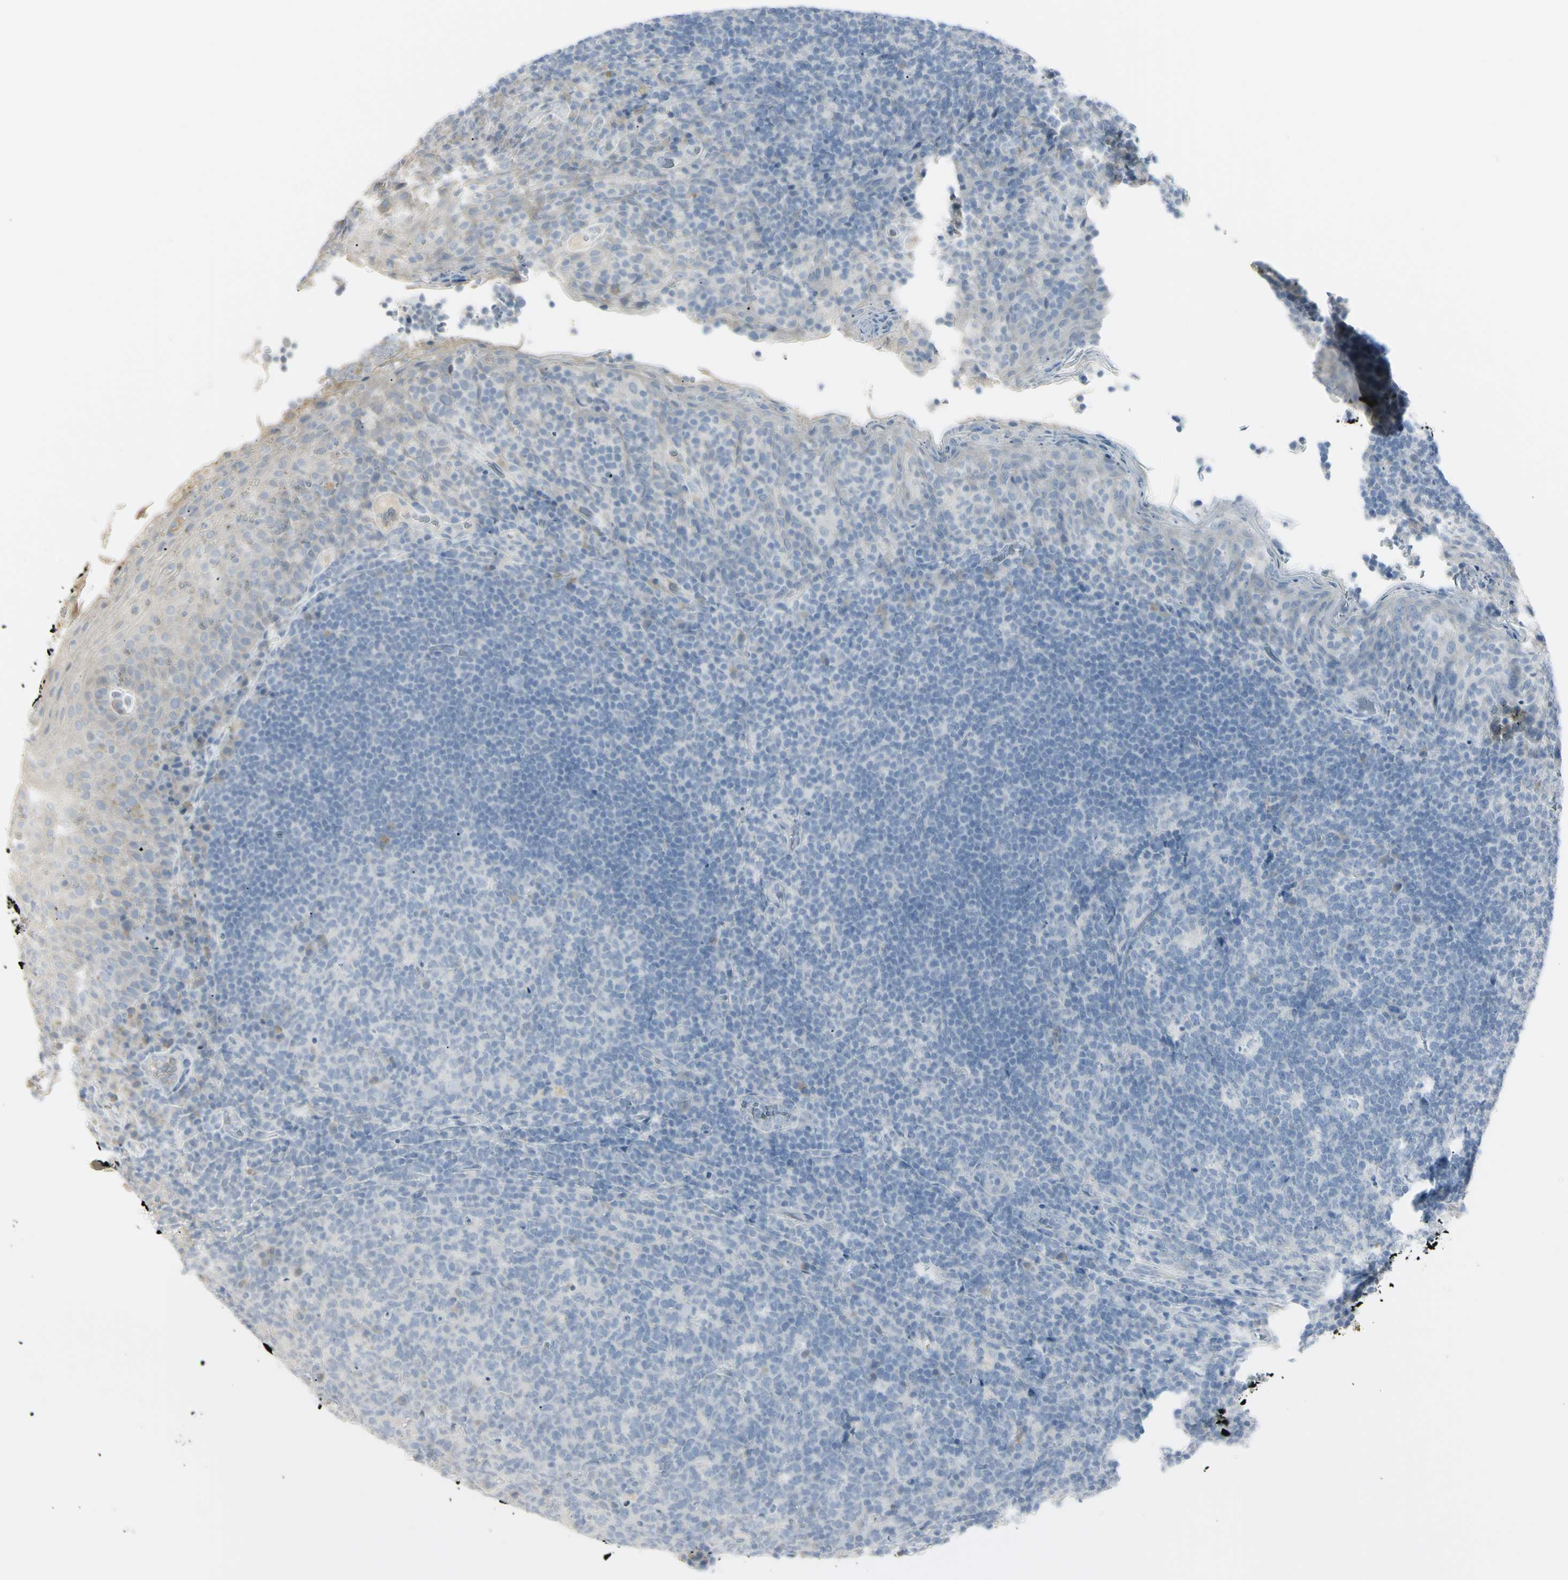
{"staining": {"intensity": "negative", "quantity": "none", "location": "none"}, "tissue": "tonsil", "cell_type": "Germinal center cells", "image_type": "normal", "snomed": [{"axis": "morphology", "description": "Normal tissue, NOS"}, {"axis": "topography", "description": "Tonsil"}], "caption": "Immunohistochemistry (IHC) of benign human tonsil displays no expression in germinal center cells.", "gene": "PIP", "patient": {"sex": "male", "age": 17}}